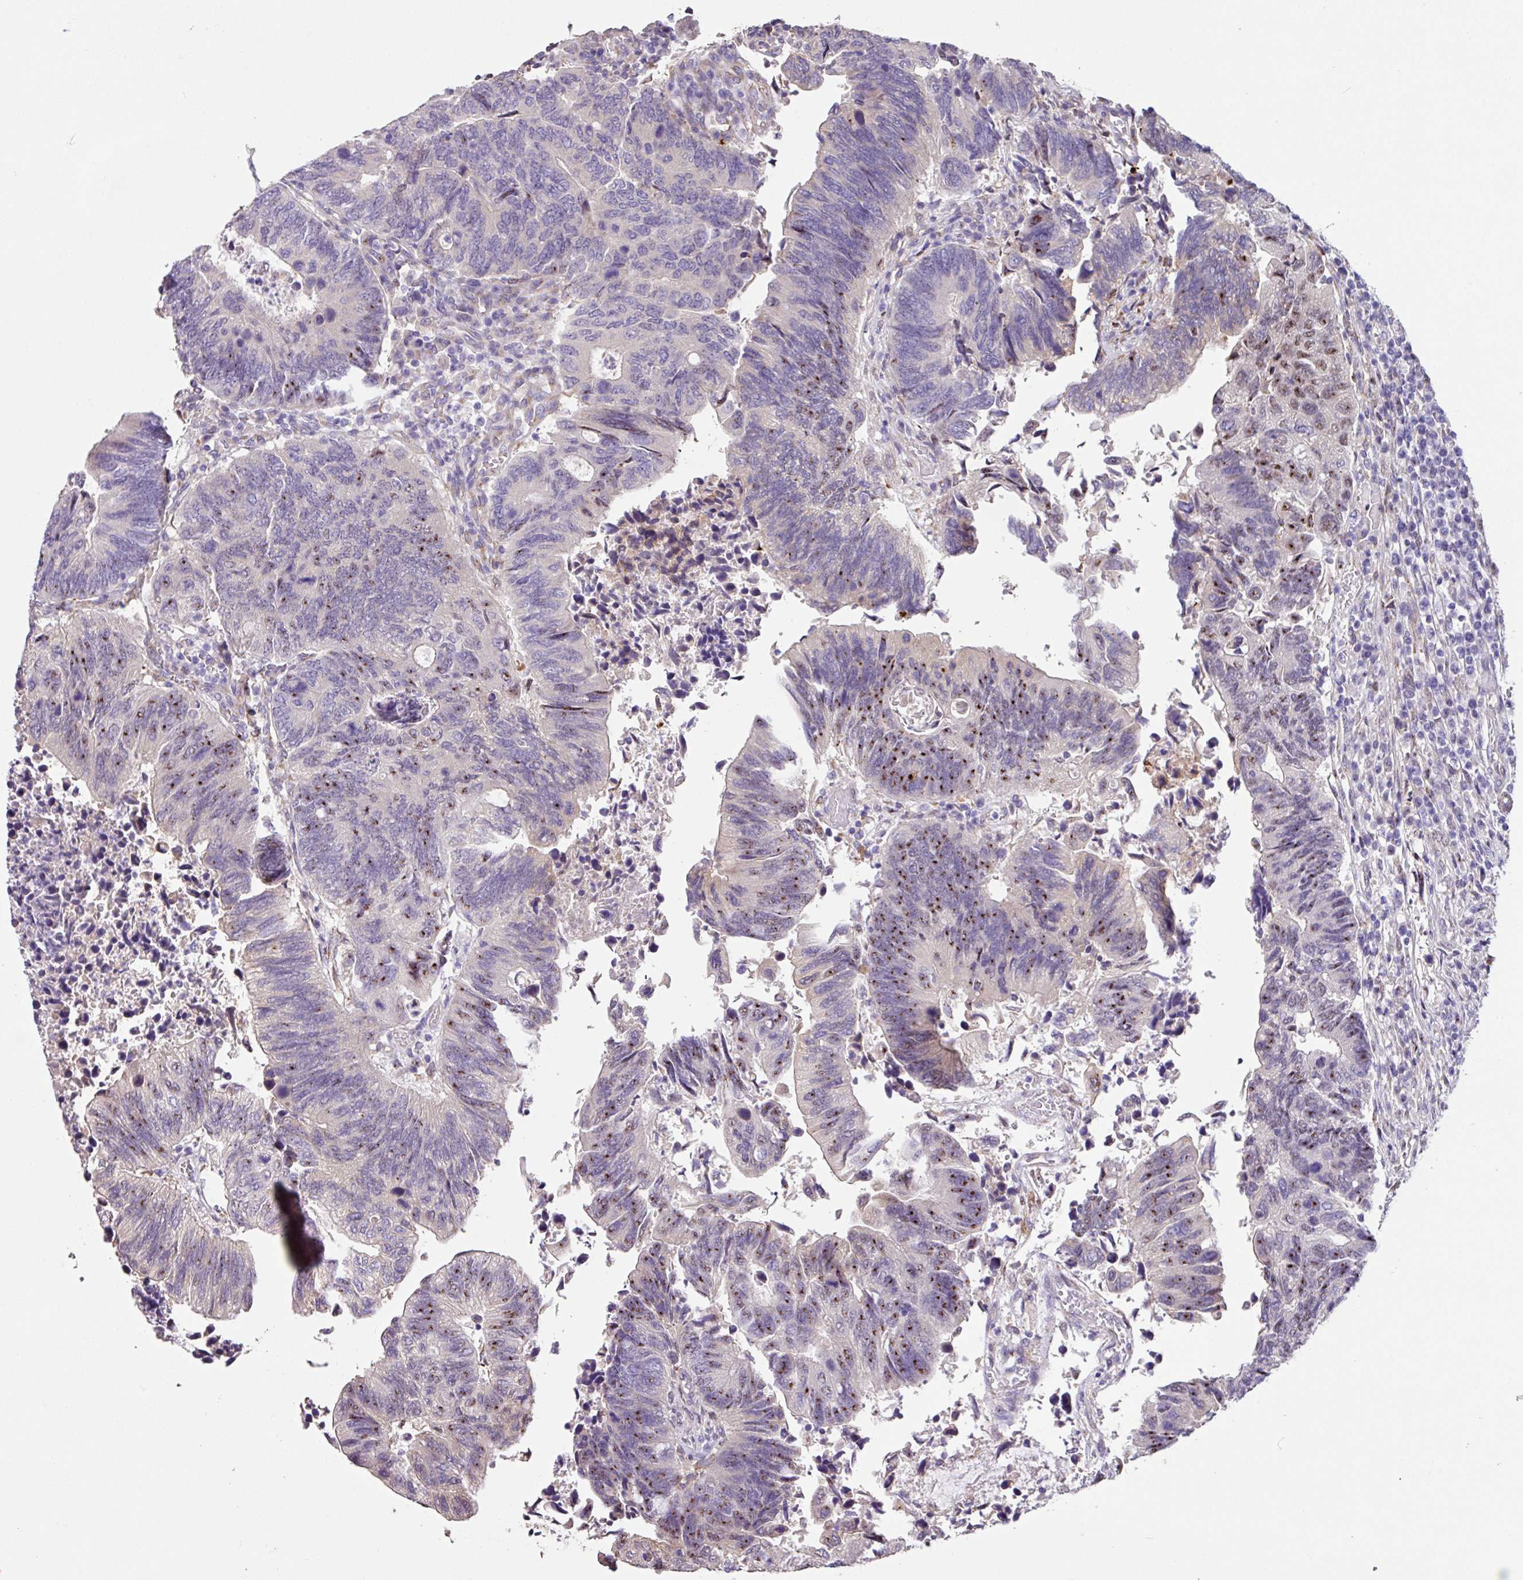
{"staining": {"intensity": "moderate", "quantity": "<25%", "location": "nuclear"}, "tissue": "colorectal cancer", "cell_type": "Tumor cells", "image_type": "cancer", "snomed": [{"axis": "morphology", "description": "Adenocarcinoma, NOS"}, {"axis": "topography", "description": "Colon"}], "caption": "Colorectal cancer tissue demonstrates moderate nuclear positivity in approximately <25% of tumor cells (DAB (3,3'-diaminobenzidine) IHC, brown staining for protein, blue staining for nuclei).", "gene": "ZG16", "patient": {"sex": "male", "age": 87}}